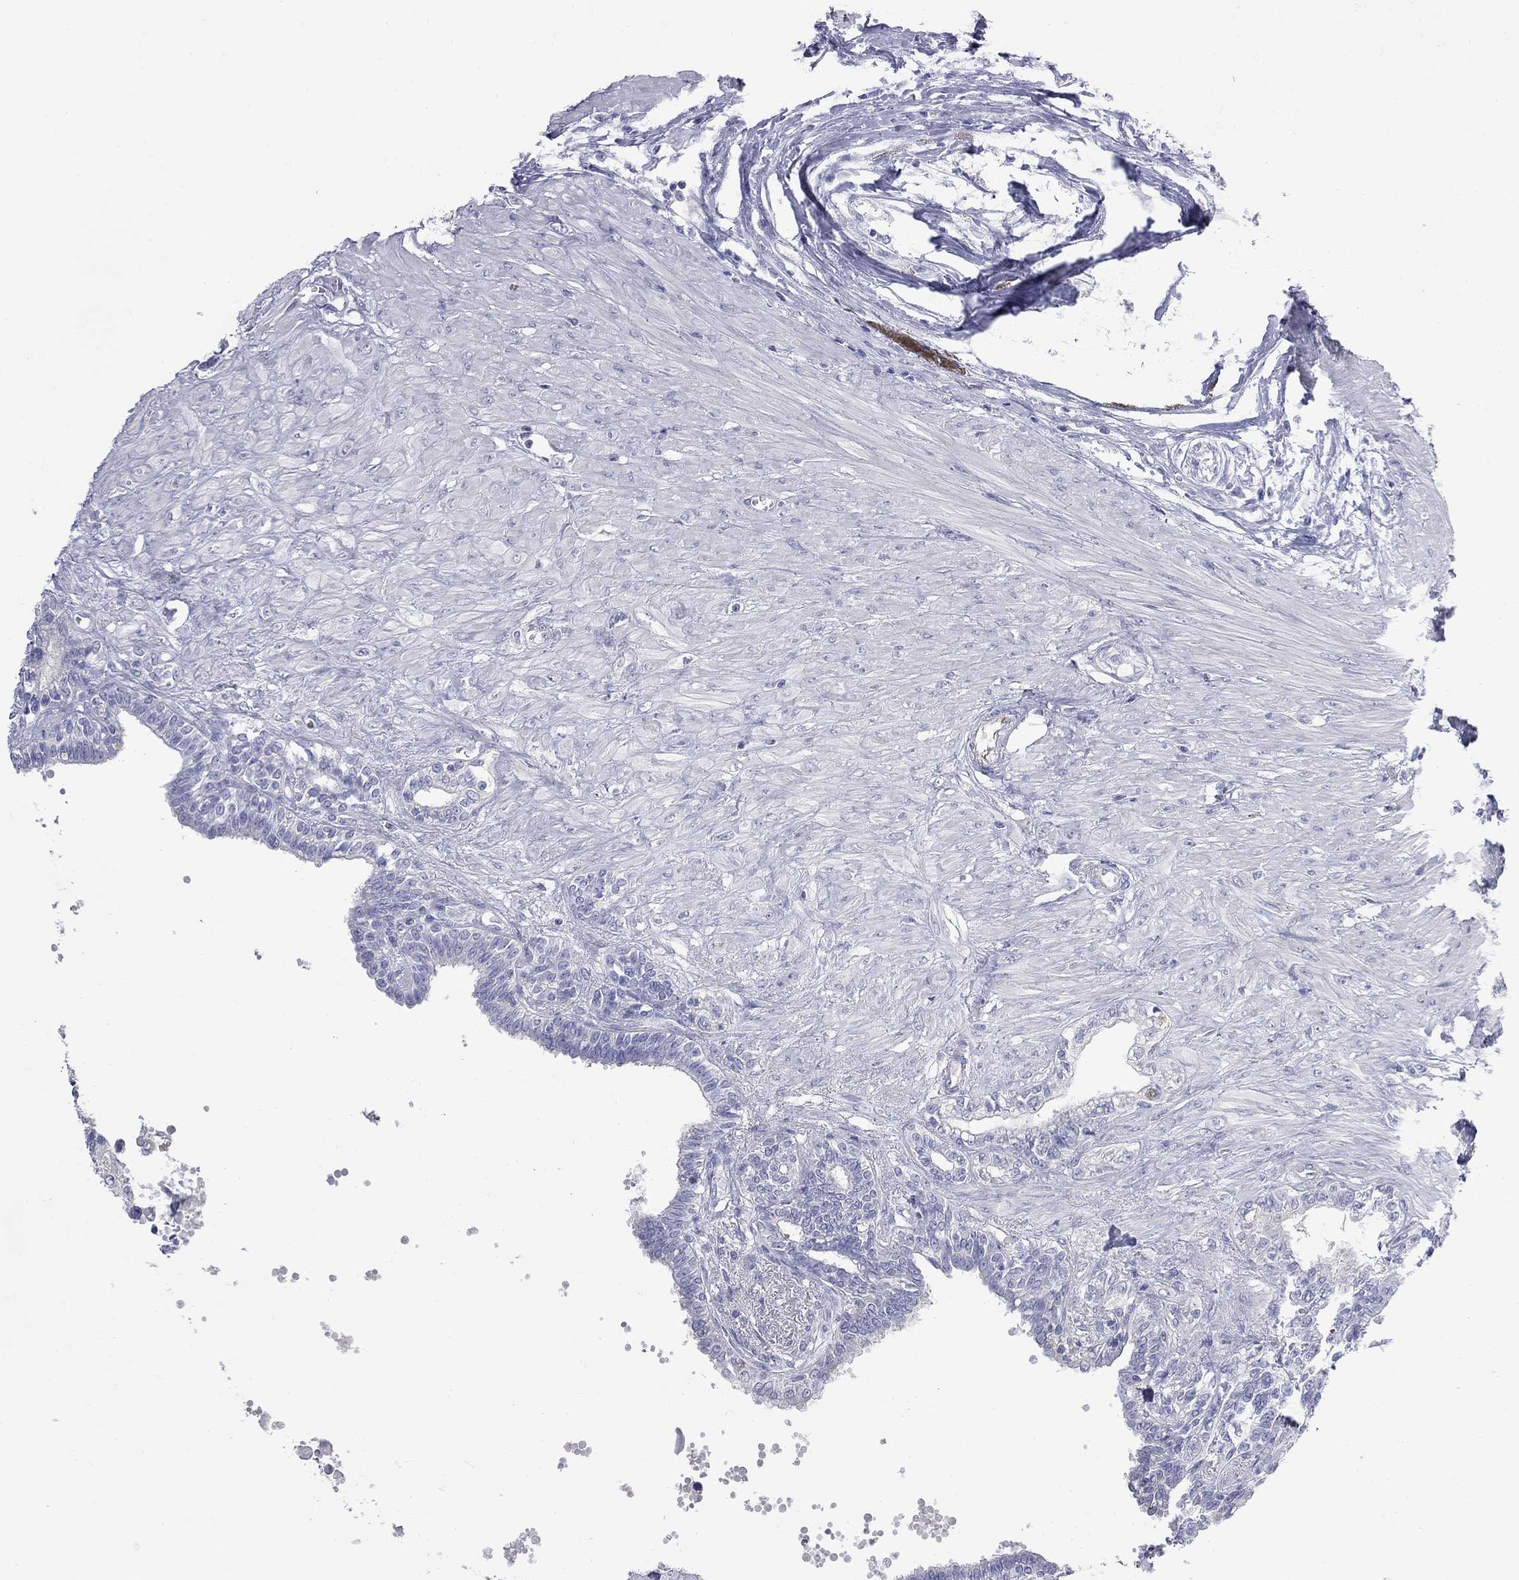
{"staining": {"intensity": "negative", "quantity": "none", "location": "none"}, "tissue": "seminal vesicle", "cell_type": "Glandular cells", "image_type": "normal", "snomed": [{"axis": "morphology", "description": "Normal tissue, NOS"}, {"axis": "morphology", "description": "Urothelial carcinoma, NOS"}, {"axis": "topography", "description": "Urinary bladder"}, {"axis": "topography", "description": "Seminal veicle"}], "caption": "An image of seminal vesicle stained for a protein reveals no brown staining in glandular cells. (Stains: DAB immunohistochemistry with hematoxylin counter stain, Microscopy: brightfield microscopy at high magnification).", "gene": "KCND2", "patient": {"sex": "male", "age": 76}}